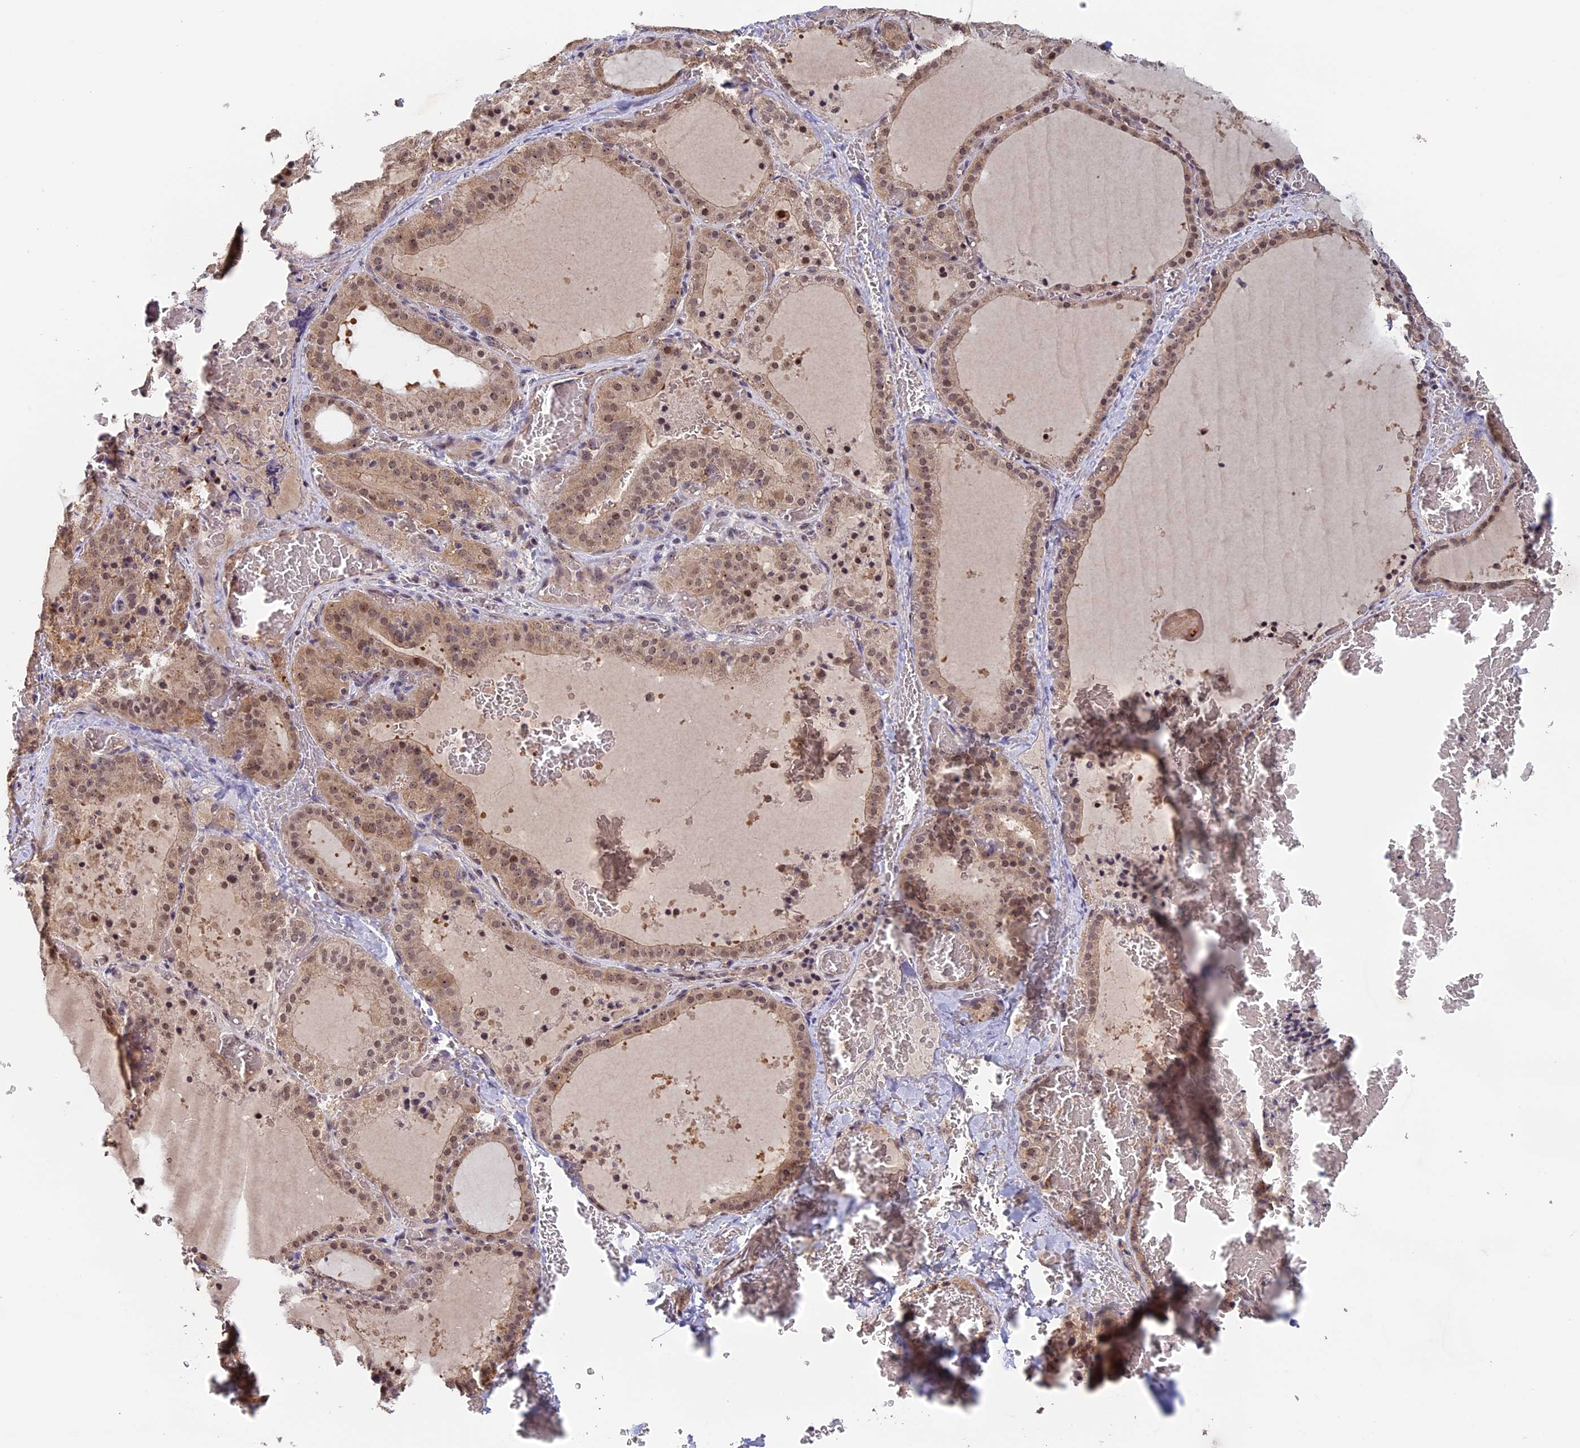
{"staining": {"intensity": "moderate", "quantity": ">75%", "location": "cytoplasmic/membranous,nuclear"}, "tissue": "thyroid gland", "cell_type": "Glandular cells", "image_type": "normal", "snomed": [{"axis": "morphology", "description": "Normal tissue, NOS"}, {"axis": "topography", "description": "Thyroid gland"}], "caption": "Brown immunohistochemical staining in benign thyroid gland displays moderate cytoplasmic/membranous,nuclear expression in about >75% of glandular cells.", "gene": "FAM98C", "patient": {"sex": "female", "age": 39}}